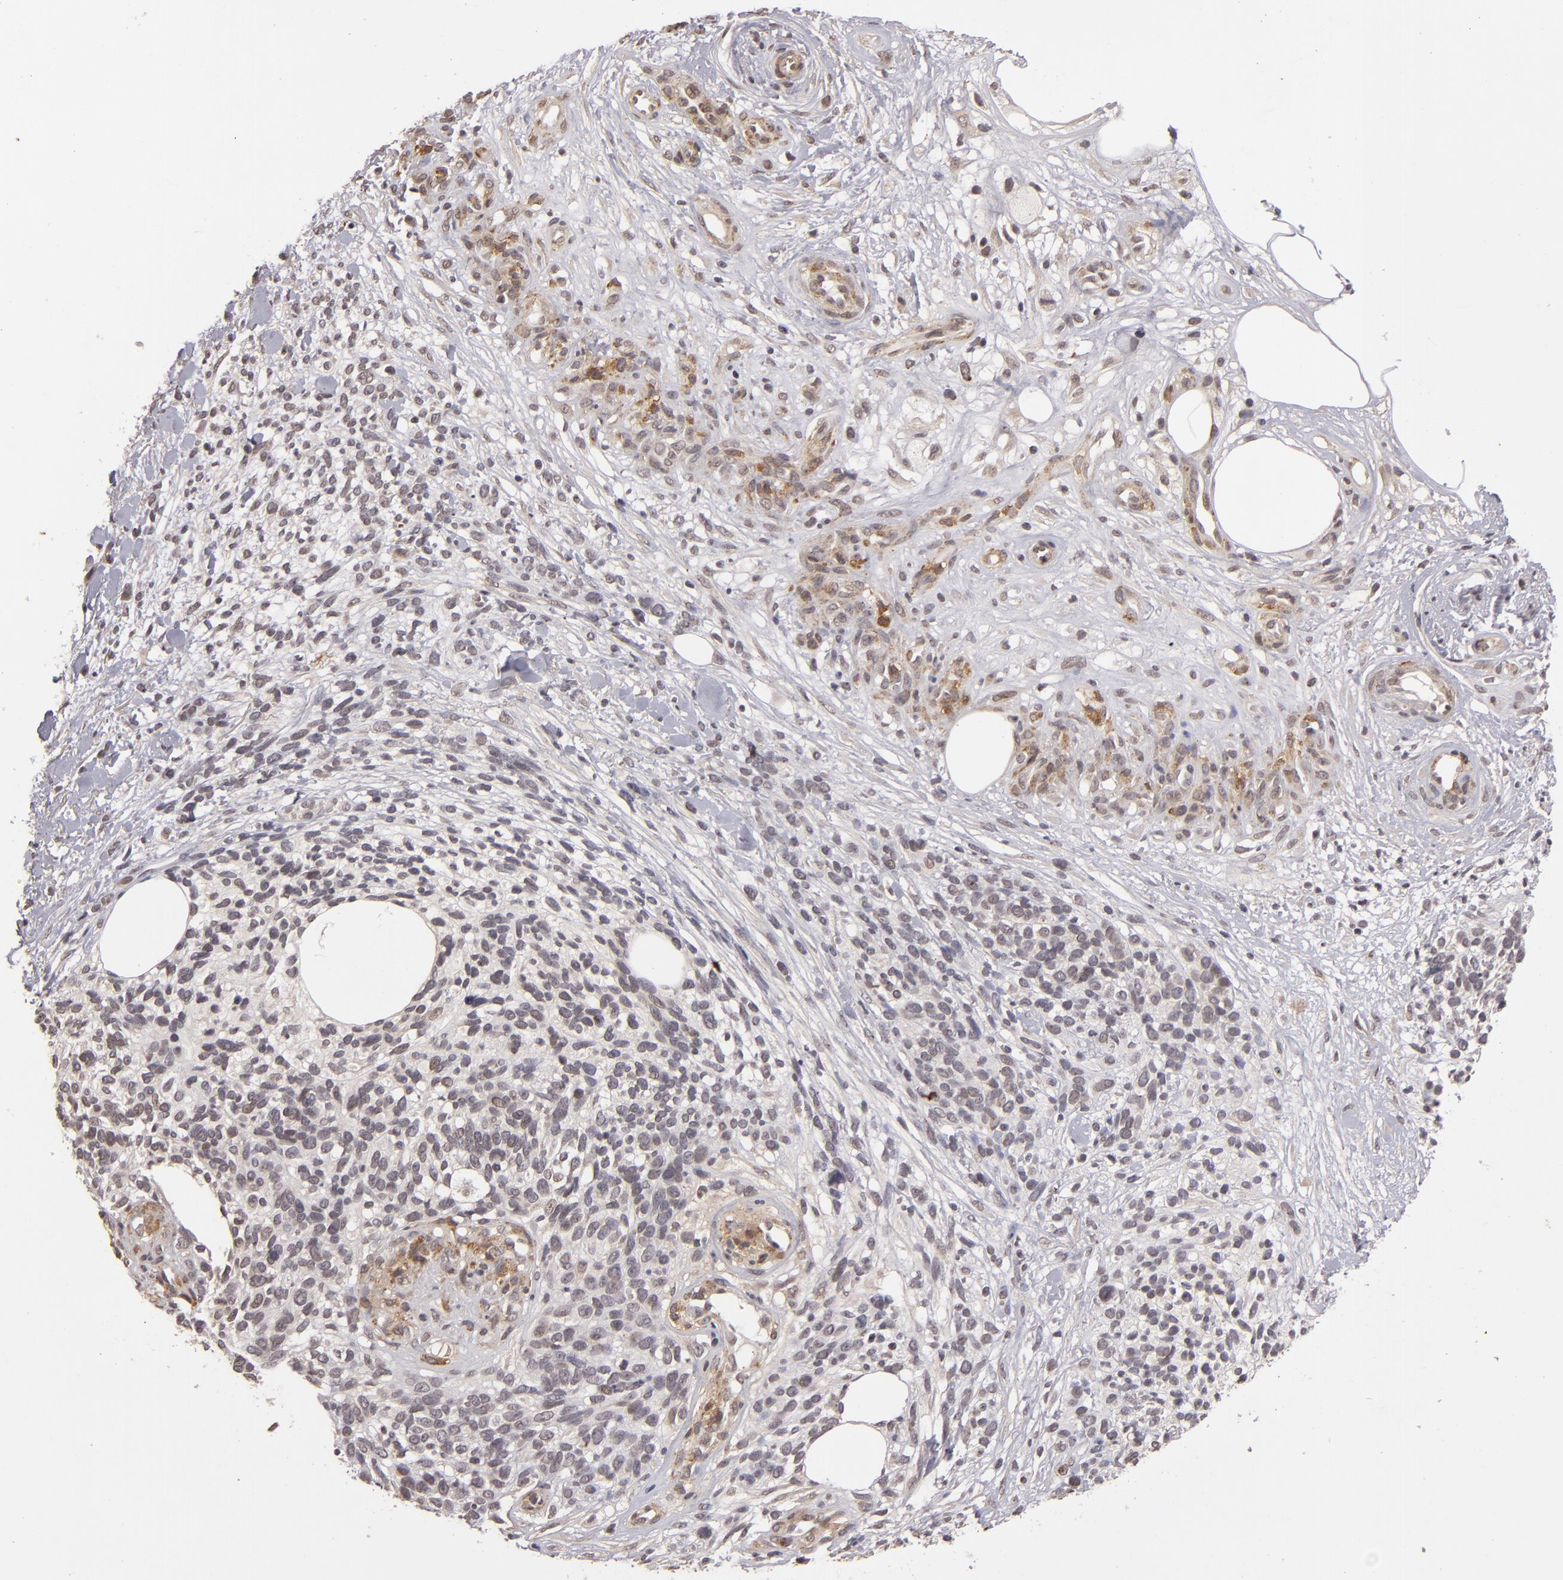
{"staining": {"intensity": "moderate", "quantity": "<25%", "location": "cytoplasmic/membranous"}, "tissue": "melanoma", "cell_type": "Tumor cells", "image_type": "cancer", "snomed": [{"axis": "morphology", "description": "Malignant melanoma, NOS"}, {"axis": "topography", "description": "Skin"}], "caption": "Malignant melanoma stained for a protein reveals moderate cytoplasmic/membranous positivity in tumor cells.", "gene": "DFFA", "patient": {"sex": "female", "age": 85}}